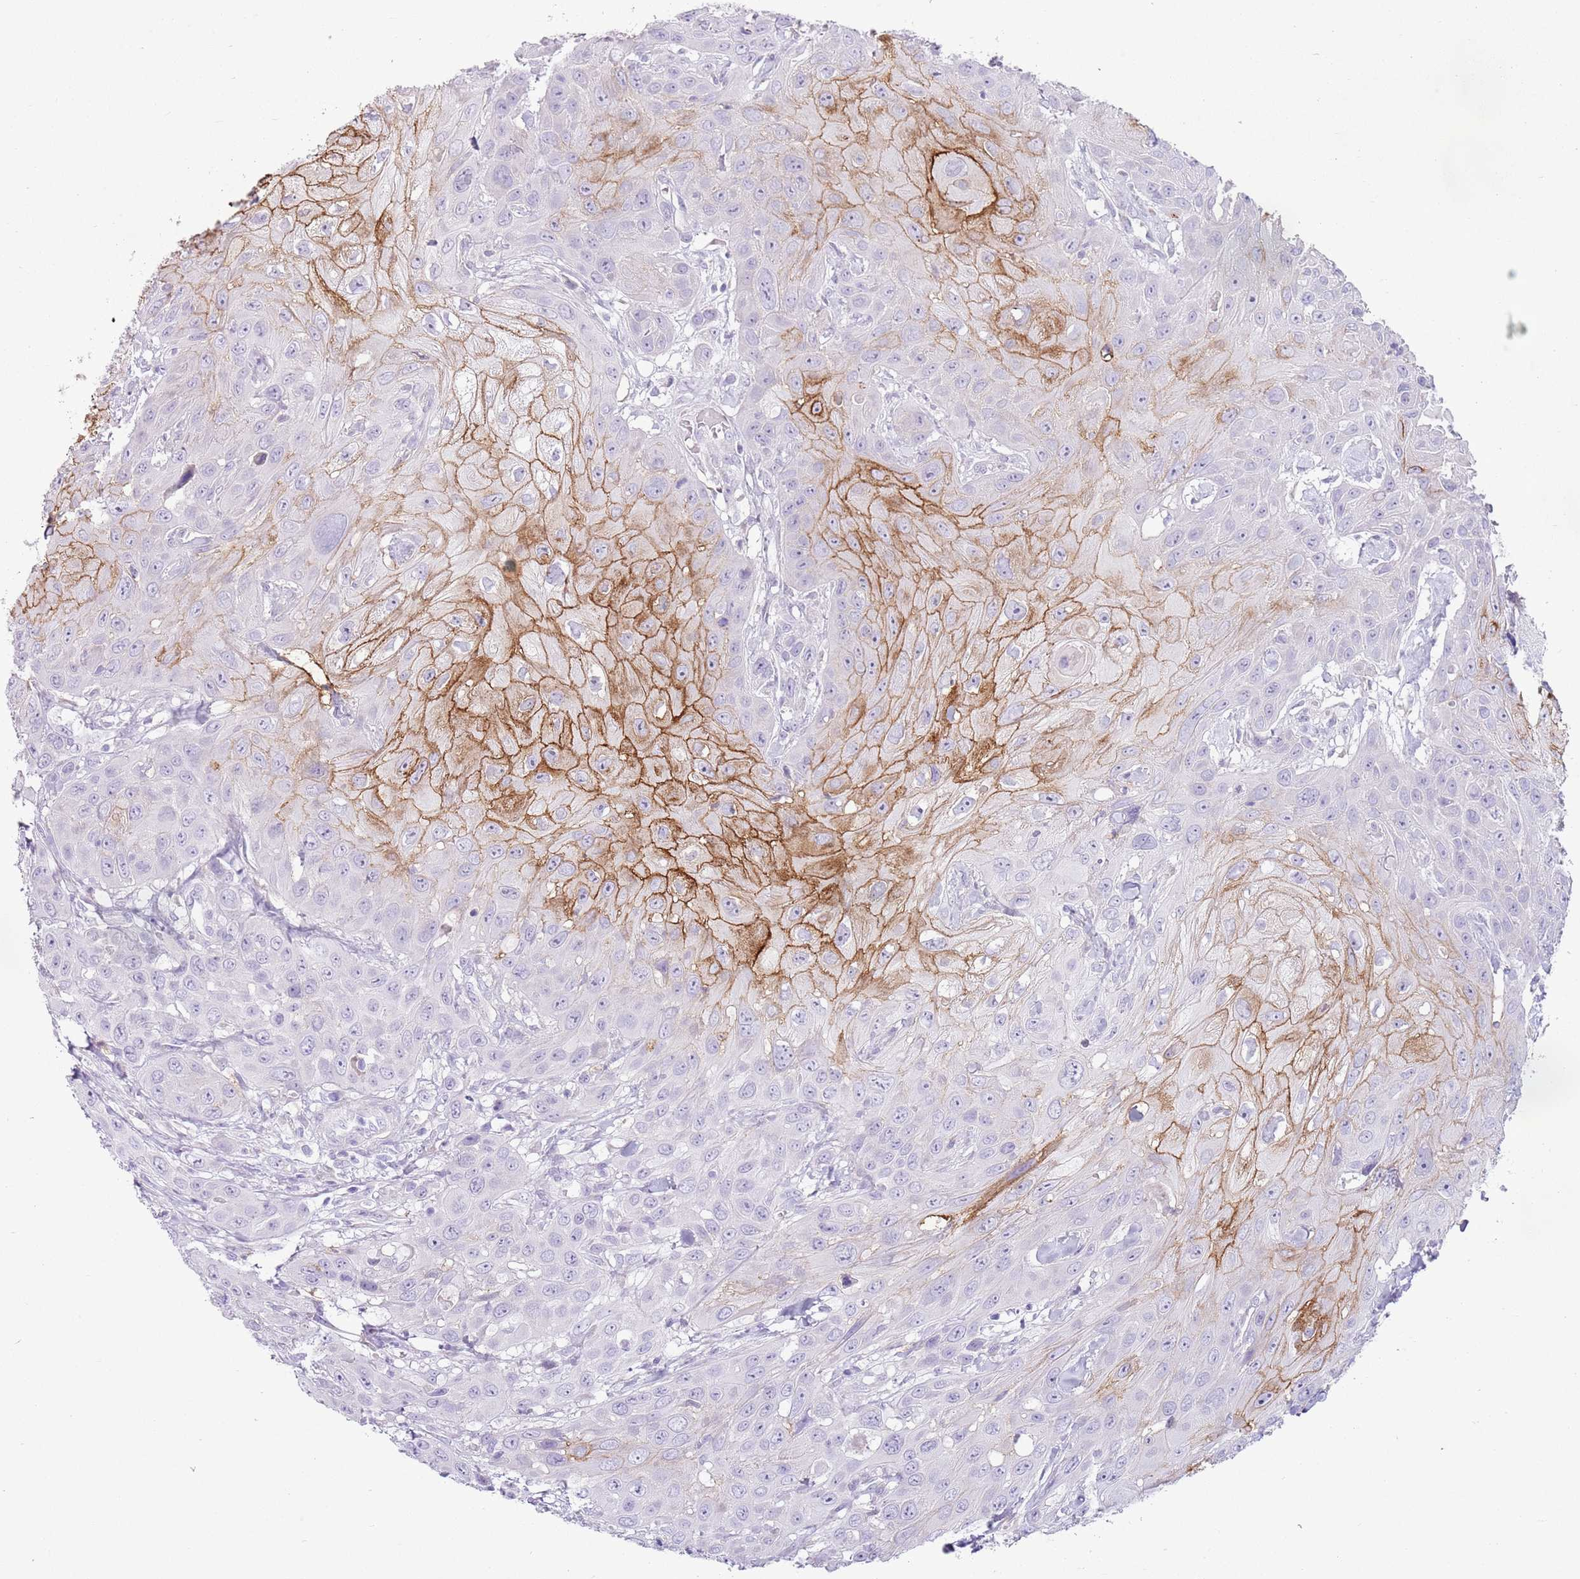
{"staining": {"intensity": "strong", "quantity": "<25%", "location": "cytoplasmic/membranous"}, "tissue": "head and neck cancer", "cell_type": "Tumor cells", "image_type": "cancer", "snomed": [{"axis": "morphology", "description": "Squamous cell carcinoma, NOS"}, {"axis": "topography", "description": "Head-Neck"}], "caption": "Protein expression analysis of human squamous cell carcinoma (head and neck) reveals strong cytoplasmic/membranous positivity in about <25% of tumor cells.", "gene": "CD177", "patient": {"sex": "male", "age": 81}}